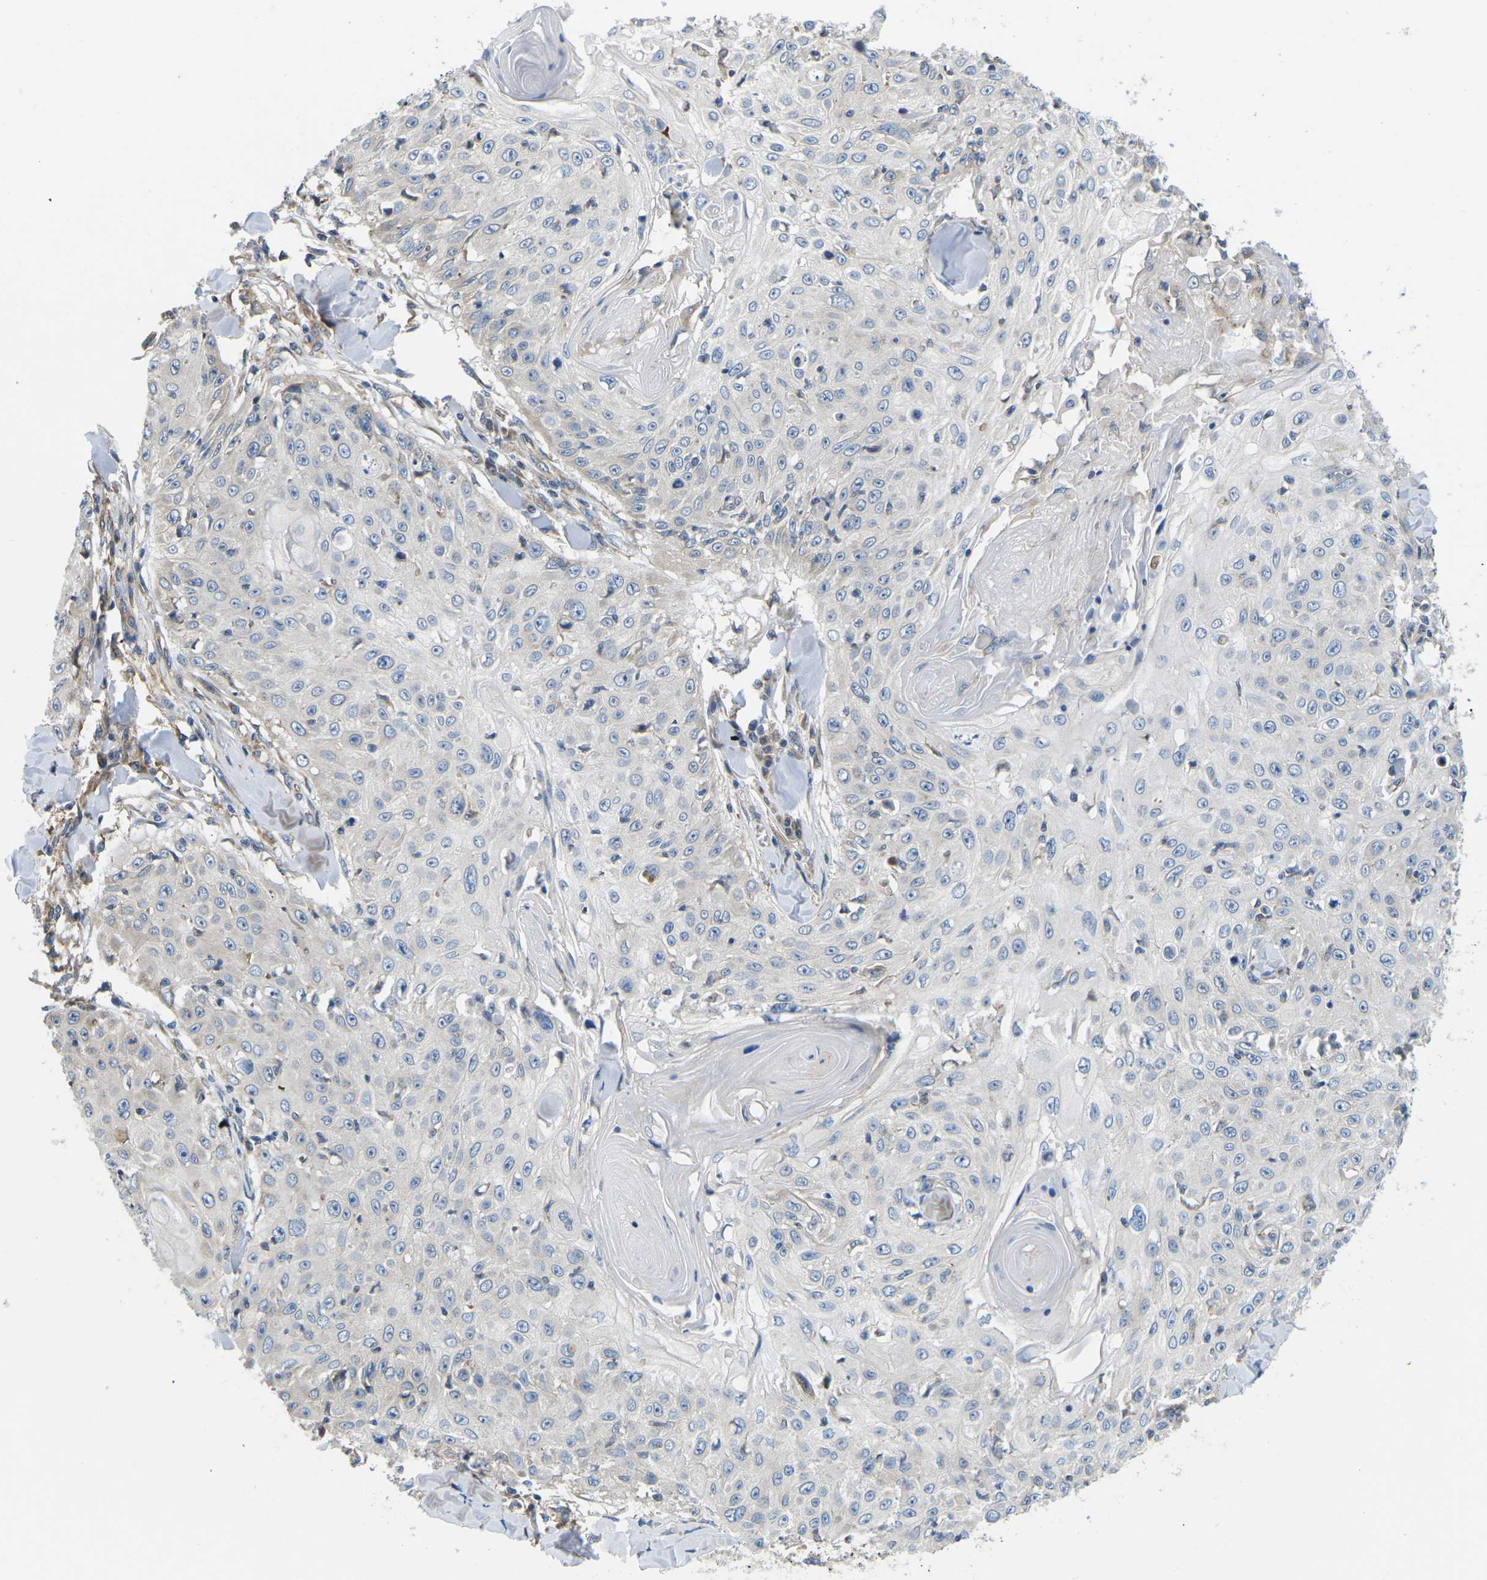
{"staining": {"intensity": "negative", "quantity": "none", "location": "none"}, "tissue": "skin cancer", "cell_type": "Tumor cells", "image_type": "cancer", "snomed": [{"axis": "morphology", "description": "Squamous cell carcinoma, NOS"}, {"axis": "topography", "description": "Skin"}], "caption": "DAB (3,3'-diaminobenzidine) immunohistochemical staining of human skin cancer (squamous cell carcinoma) exhibits no significant positivity in tumor cells.", "gene": "TMEFF2", "patient": {"sex": "male", "age": 86}}